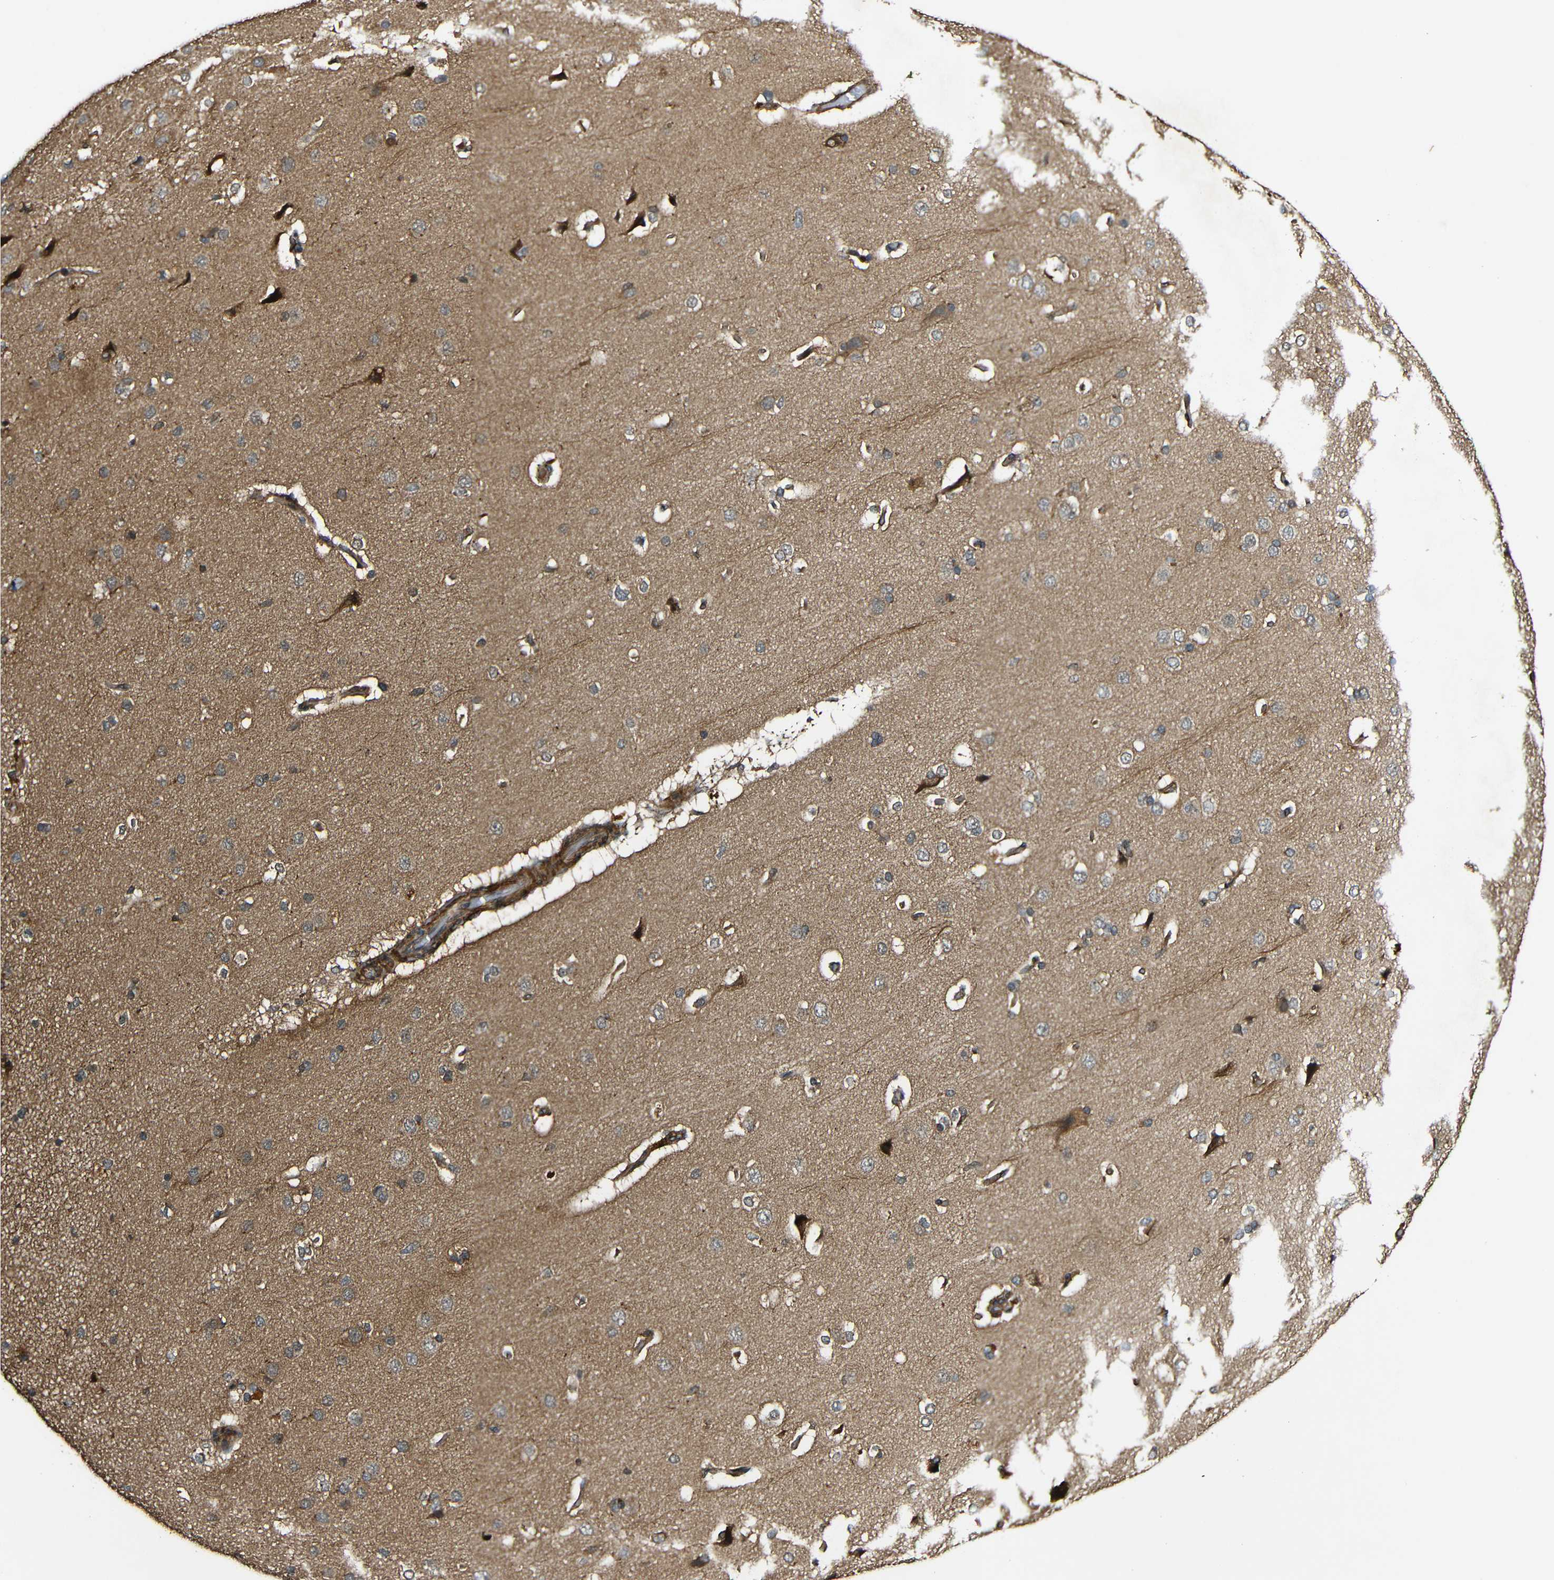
{"staining": {"intensity": "moderate", "quantity": ">75%", "location": "cytoplasmic/membranous"}, "tissue": "cerebral cortex", "cell_type": "Endothelial cells", "image_type": "normal", "snomed": [{"axis": "morphology", "description": "Normal tissue, NOS"}, {"axis": "topography", "description": "Cerebral cortex"}], "caption": "An immunohistochemistry (IHC) histopathology image of unremarkable tissue is shown. Protein staining in brown labels moderate cytoplasmic/membranous positivity in cerebral cortex within endothelial cells.", "gene": "CASP8", "patient": {"sex": "male", "age": 62}}